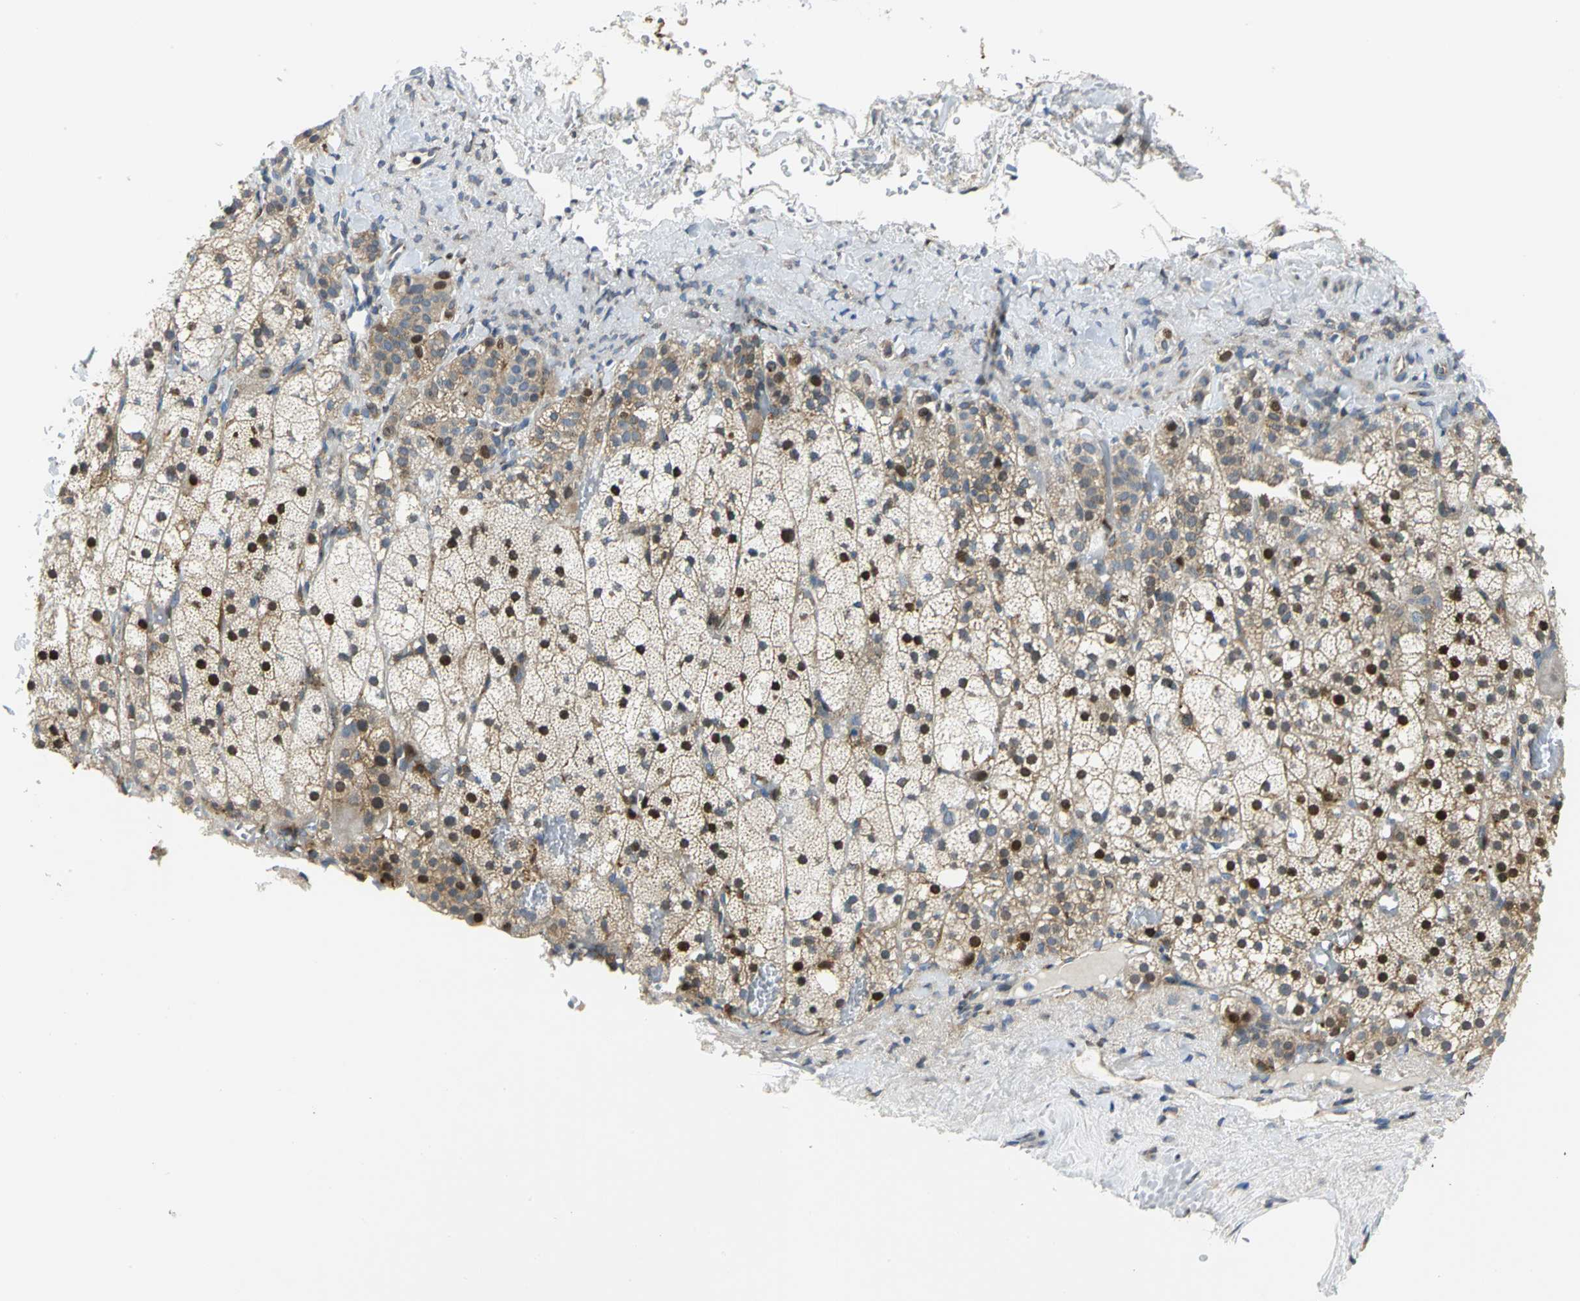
{"staining": {"intensity": "strong", "quantity": ">75%", "location": "cytoplasmic/membranous,nuclear"}, "tissue": "adrenal gland", "cell_type": "Glandular cells", "image_type": "normal", "snomed": [{"axis": "morphology", "description": "Normal tissue, NOS"}, {"axis": "topography", "description": "Adrenal gland"}], "caption": "Immunohistochemical staining of benign human adrenal gland shows >75% levels of strong cytoplasmic/membranous,nuclear protein positivity in about >75% of glandular cells.", "gene": "YBX1", "patient": {"sex": "male", "age": 35}}